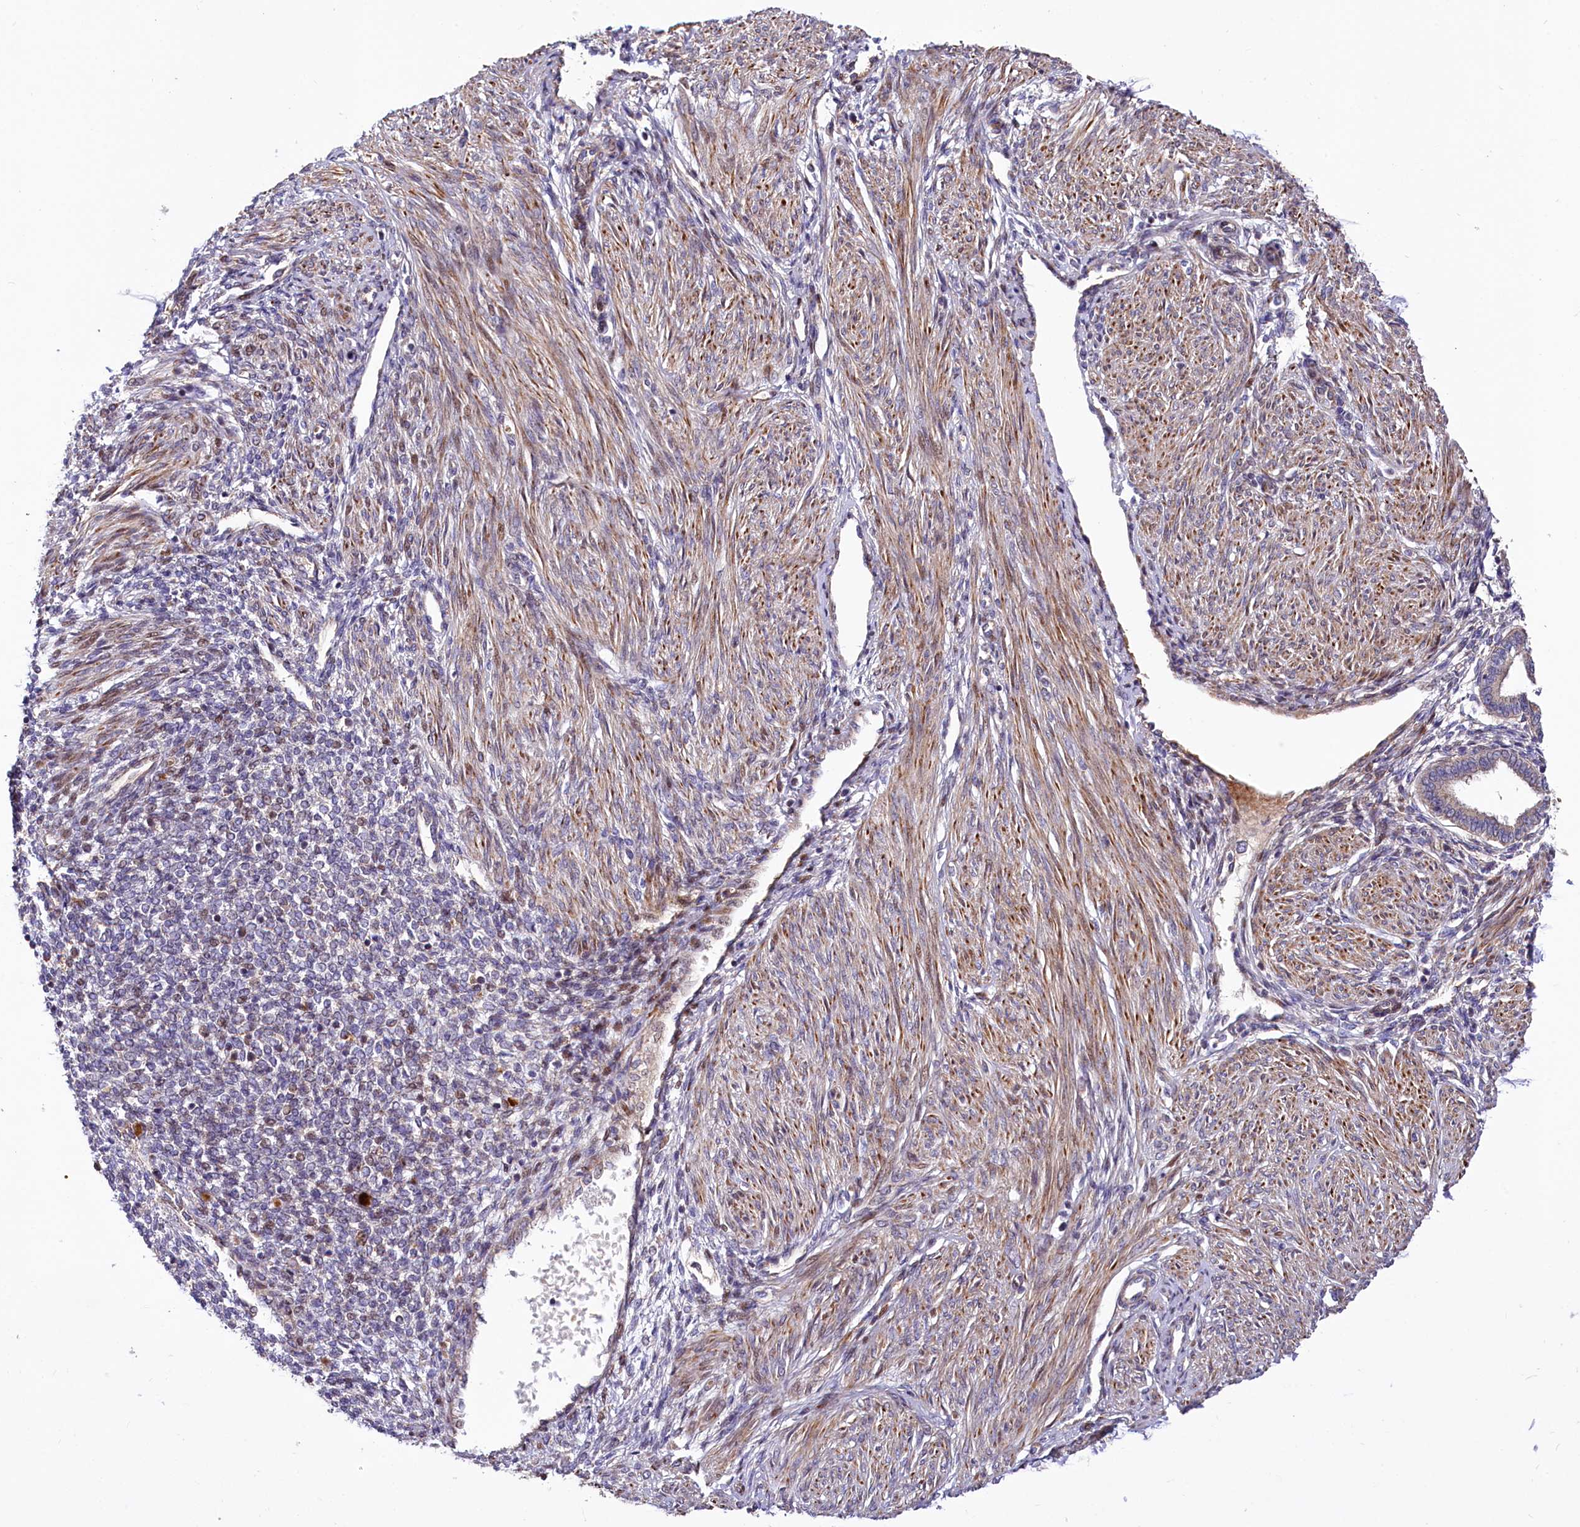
{"staining": {"intensity": "moderate", "quantity": "<25%", "location": "cytoplasmic/membranous,nuclear"}, "tissue": "endometrium", "cell_type": "Cells in endometrial stroma", "image_type": "normal", "snomed": [{"axis": "morphology", "description": "Normal tissue, NOS"}, {"axis": "topography", "description": "Endometrium"}], "caption": "The immunohistochemical stain highlights moderate cytoplasmic/membranous,nuclear positivity in cells in endometrial stroma of unremarkable endometrium.", "gene": "PDZRN3", "patient": {"sex": "female", "age": 53}}